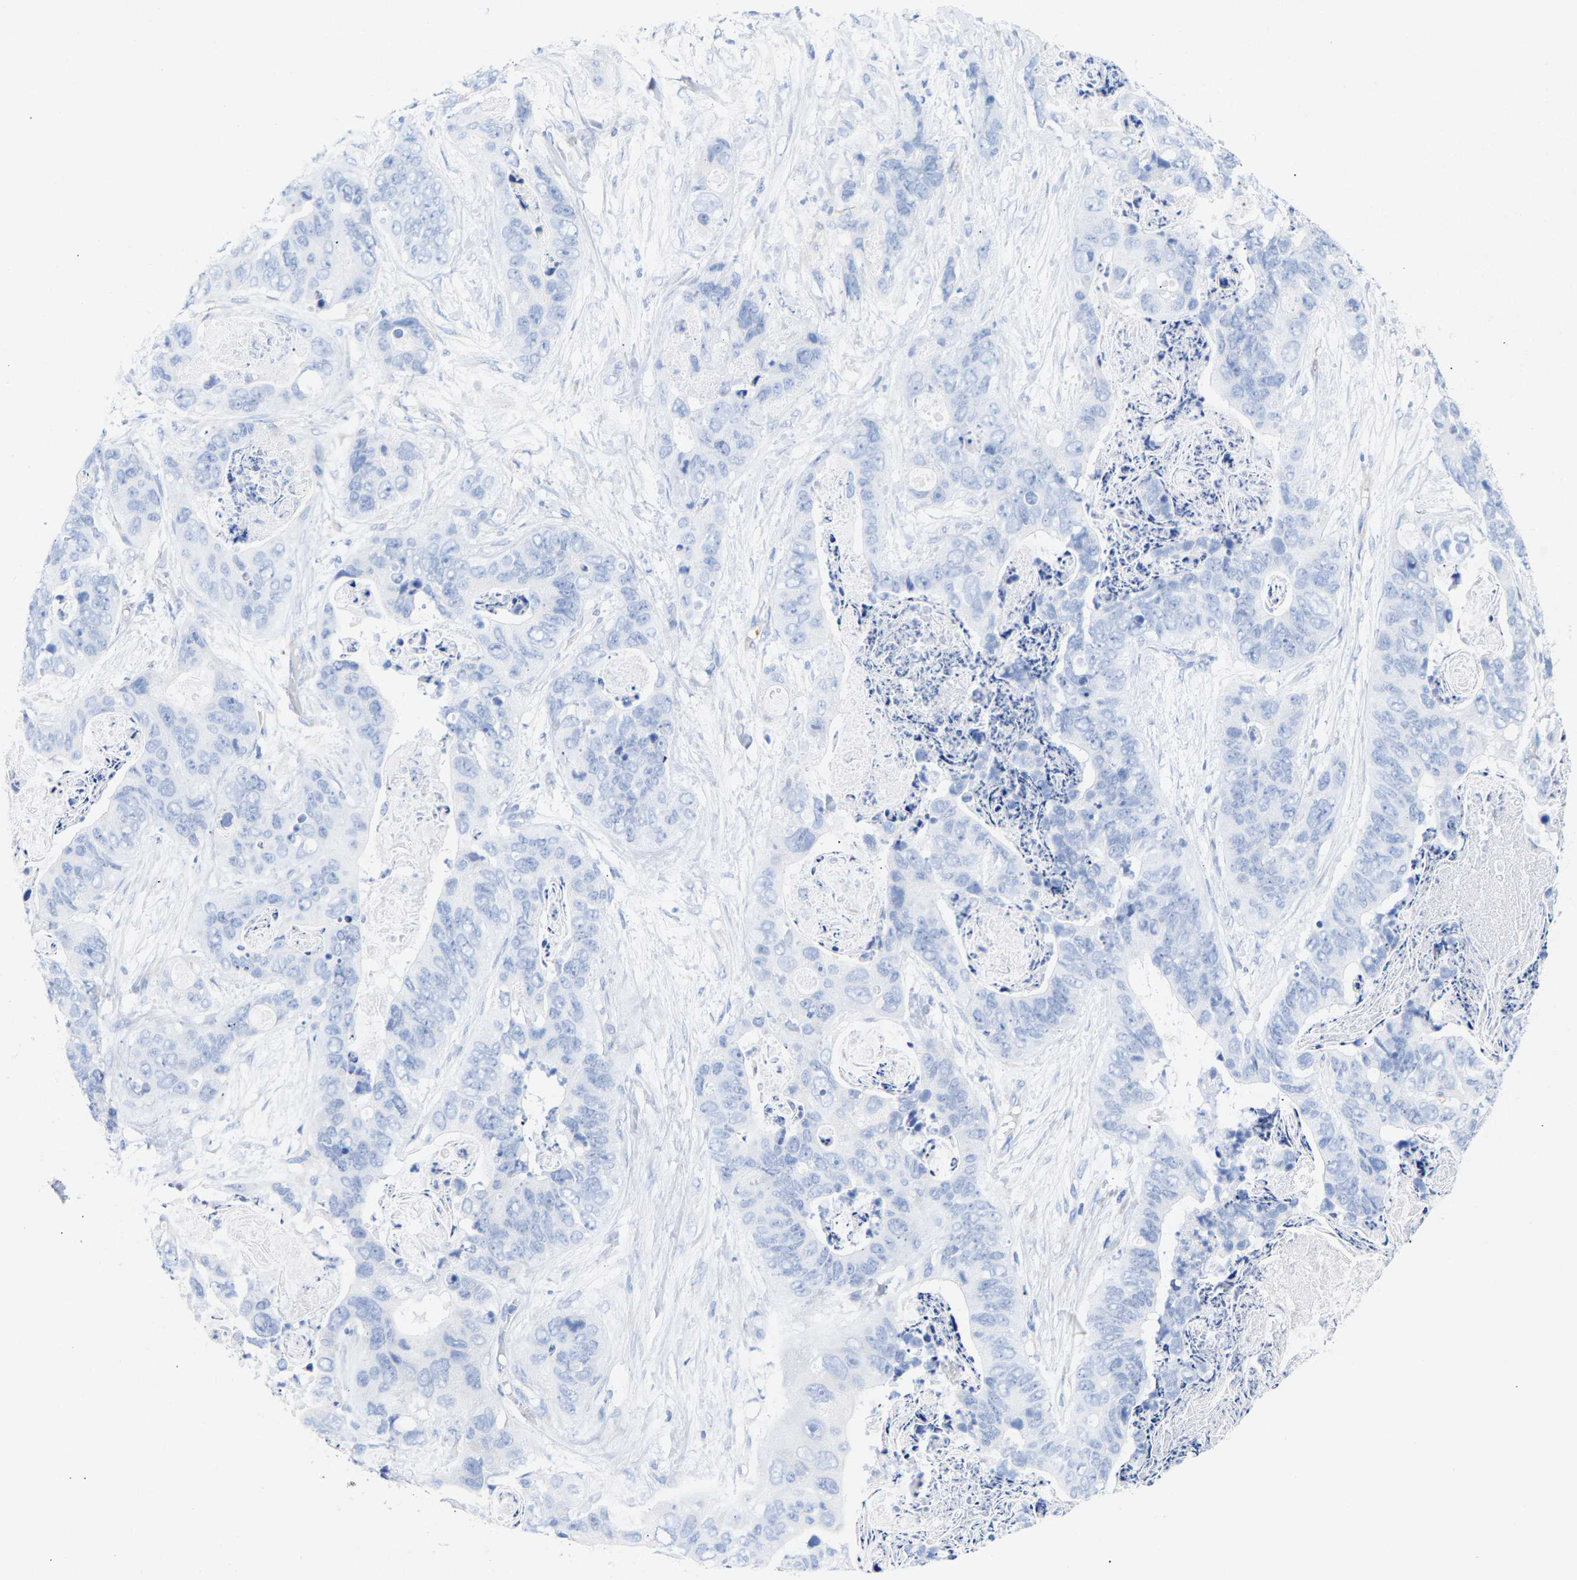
{"staining": {"intensity": "negative", "quantity": "none", "location": "none"}, "tissue": "stomach cancer", "cell_type": "Tumor cells", "image_type": "cancer", "snomed": [{"axis": "morphology", "description": "Adenocarcinoma, NOS"}, {"axis": "topography", "description": "Stomach"}], "caption": "Immunohistochemical staining of human stomach adenocarcinoma exhibits no significant expression in tumor cells.", "gene": "AMPH", "patient": {"sex": "female", "age": 89}}